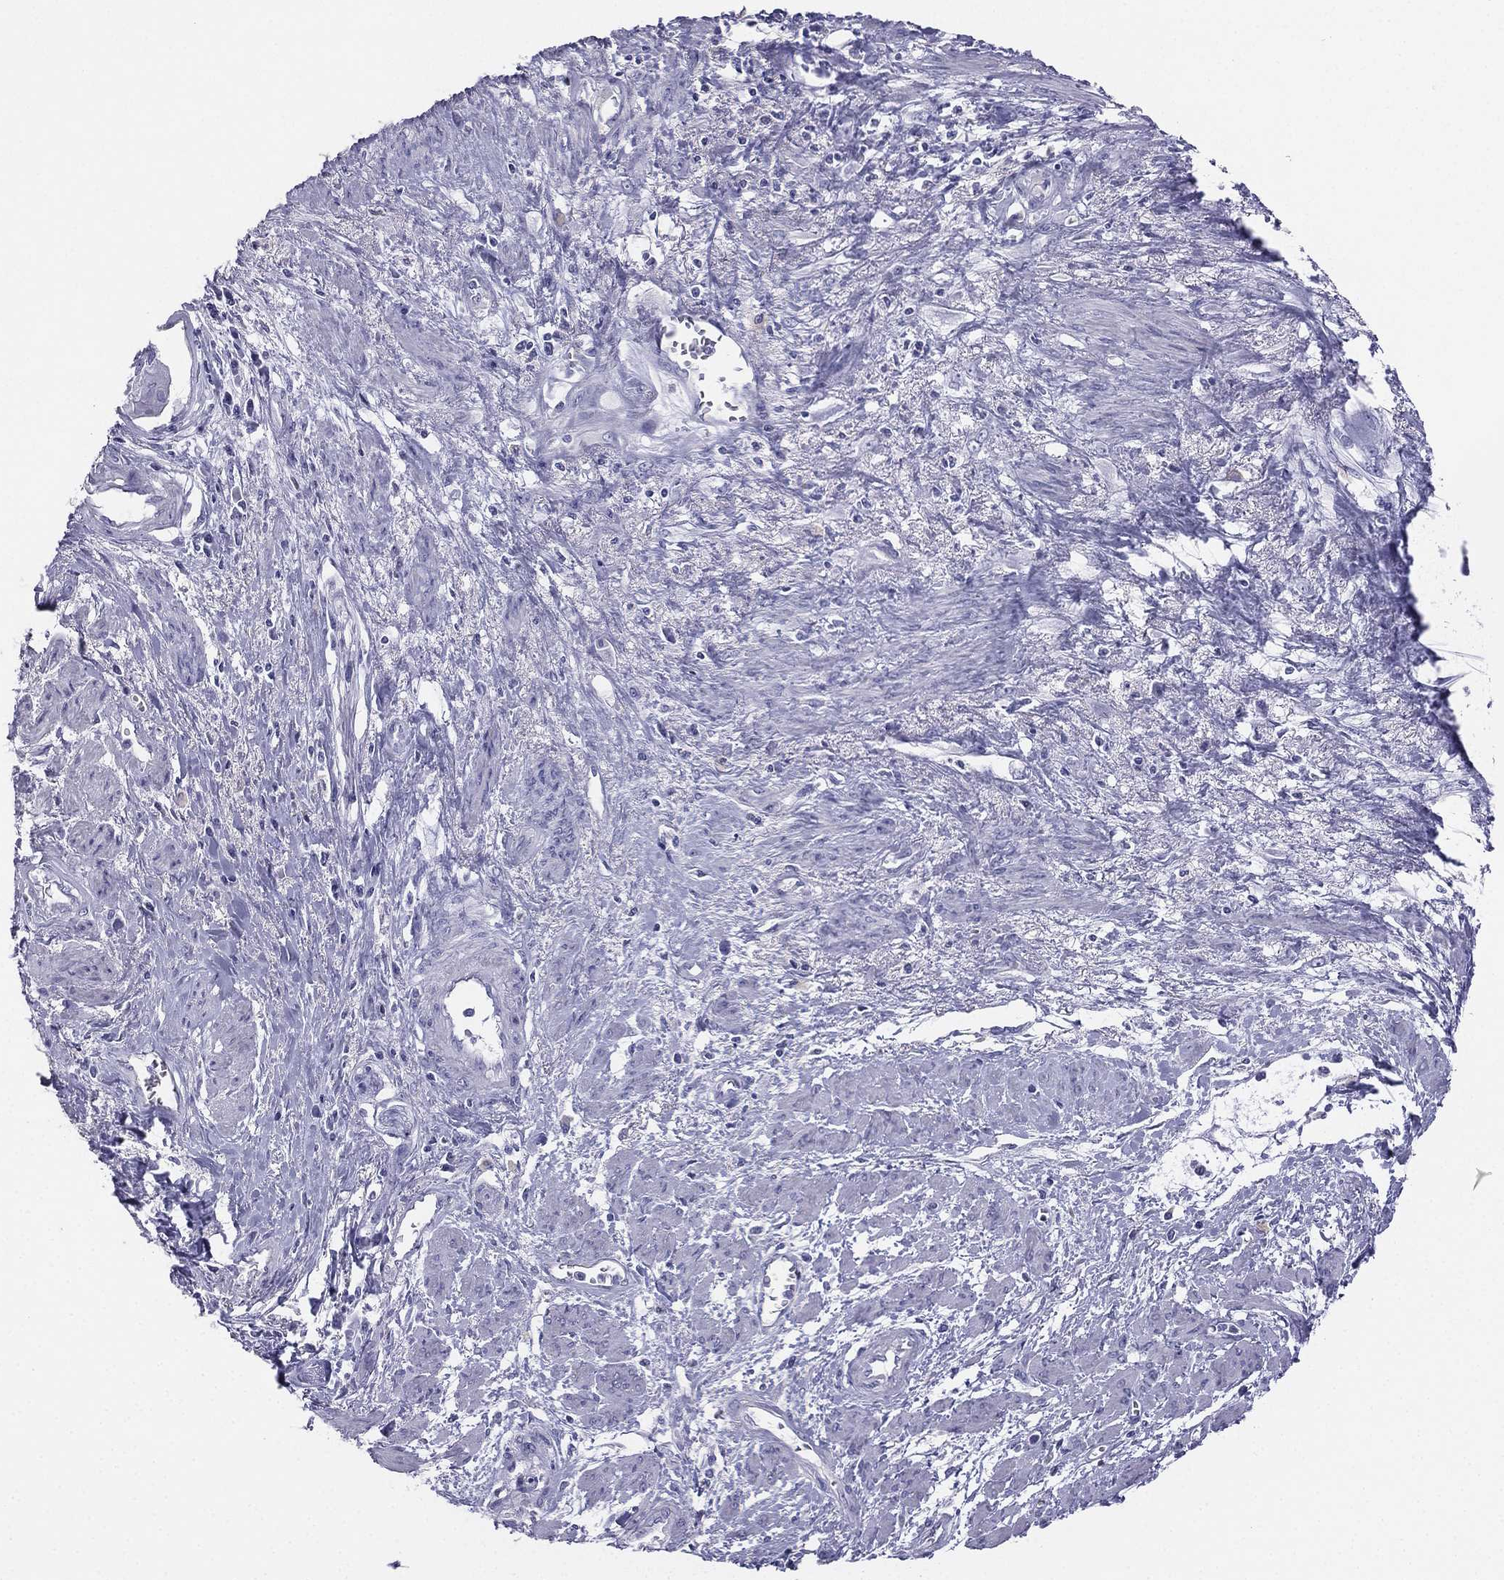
{"staining": {"intensity": "negative", "quantity": "none", "location": "none"}, "tissue": "cervical cancer", "cell_type": "Tumor cells", "image_type": "cancer", "snomed": [{"axis": "morphology", "description": "Squamous cell carcinoma, NOS"}, {"axis": "topography", "description": "Cervix"}], "caption": "Photomicrograph shows no protein expression in tumor cells of cervical cancer tissue.", "gene": "ALOXE3", "patient": {"sex": "female", "age": 58}}